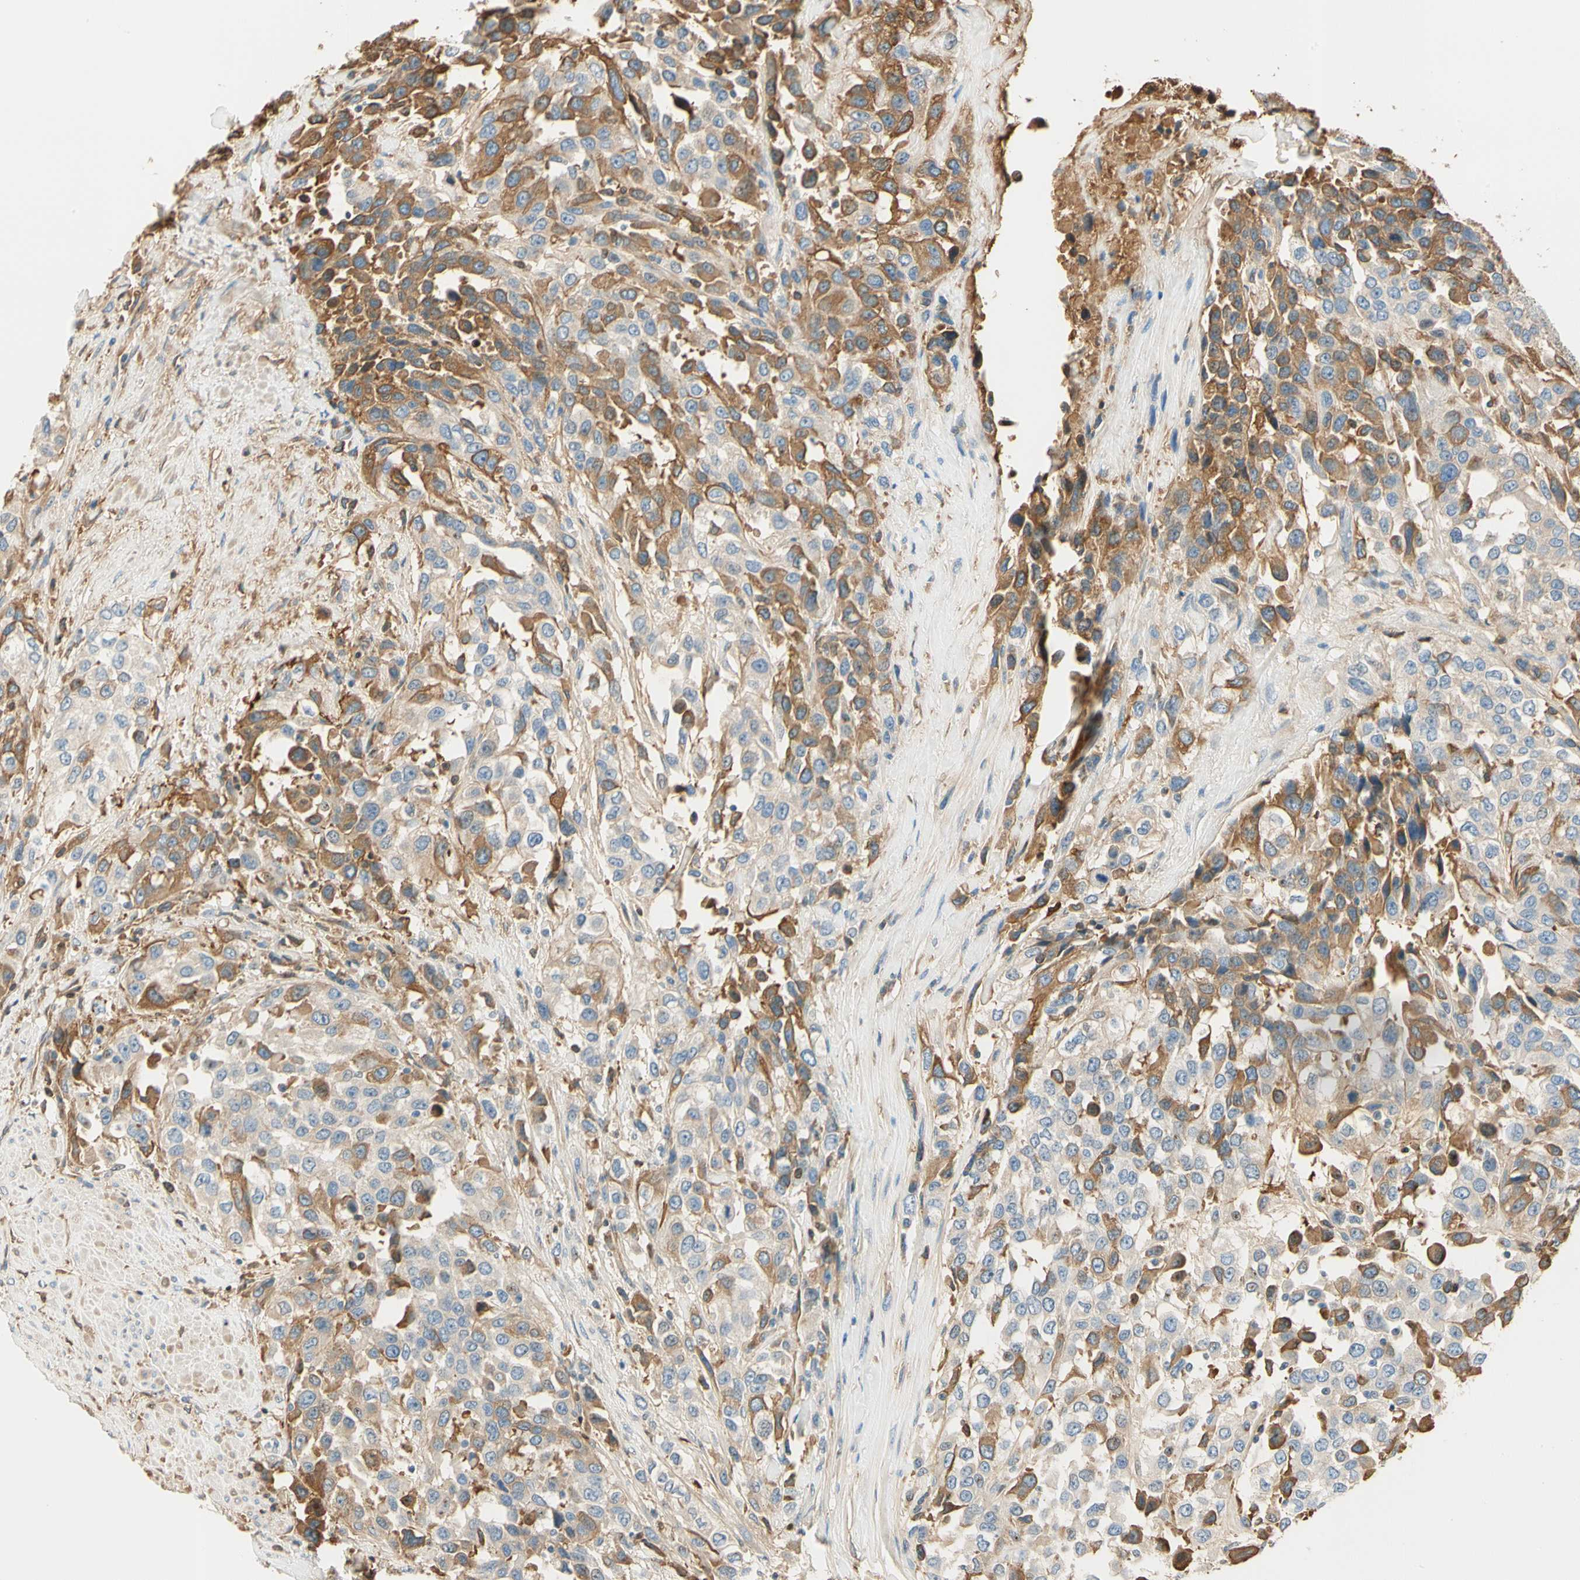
{"staining": {"intensity": "moderate", "quantity": ">75%", "location": "cytoplasmic/membranous"}, "tissue": "urothelial cancer", "cell_type": "Tumor cells", "image_type": "cancer", "snomed": [{"axis": "morphology", "description": "Urothelial carcinoma, High grade"}, {"axis": "topography", "description": "Urinary bladder"}], "caption": "Tumor cells reveal medium levels of moderate cytoplasmic/membranous positivity in about >75% of cells in human urothelial cancer.", "gene": "LAMB3", "patient": {"sex": "female", "age": 80}}